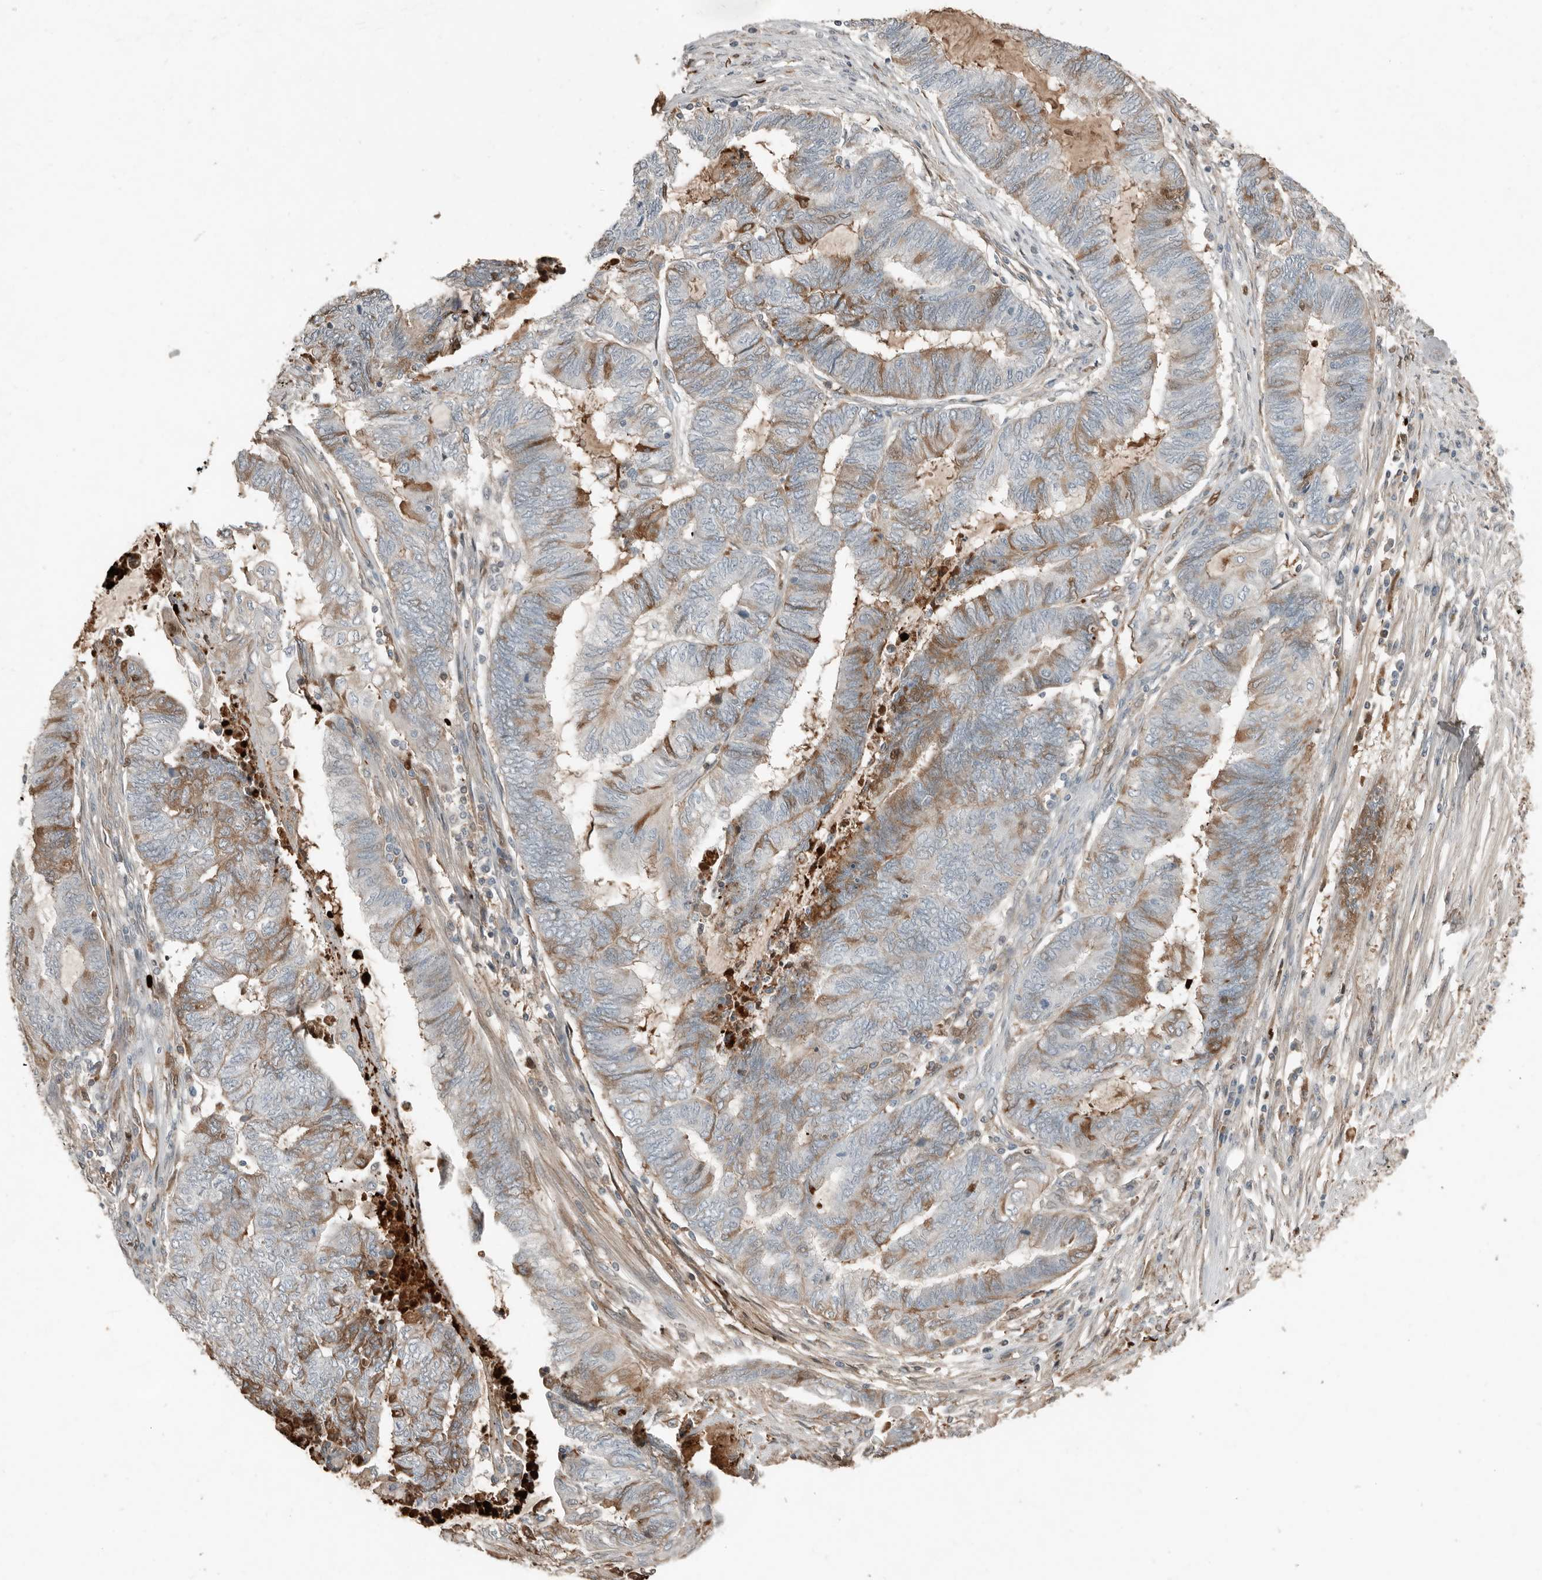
{"staining": {"intensity": "moderate", "quantity": "<25%", "location": "cytoplasmic/membranous"}, "tissue": "endometrial cancer", "cell_type": "Tumor cells", "image_type": "cancer", "snomed": [{"axis": "morphology", "description": "Adenocarcinoma, NOS"}, {"axis": "topography", "description": "Uterus"}, {"axis": "topography", "description": "Endometrium"}], "caption": "Human endometrial cancer stained with a protein marker displays moderate staining in tumor cells.", "gene": "KLHL38", "patient": {"sex": "female", "age": 70}}